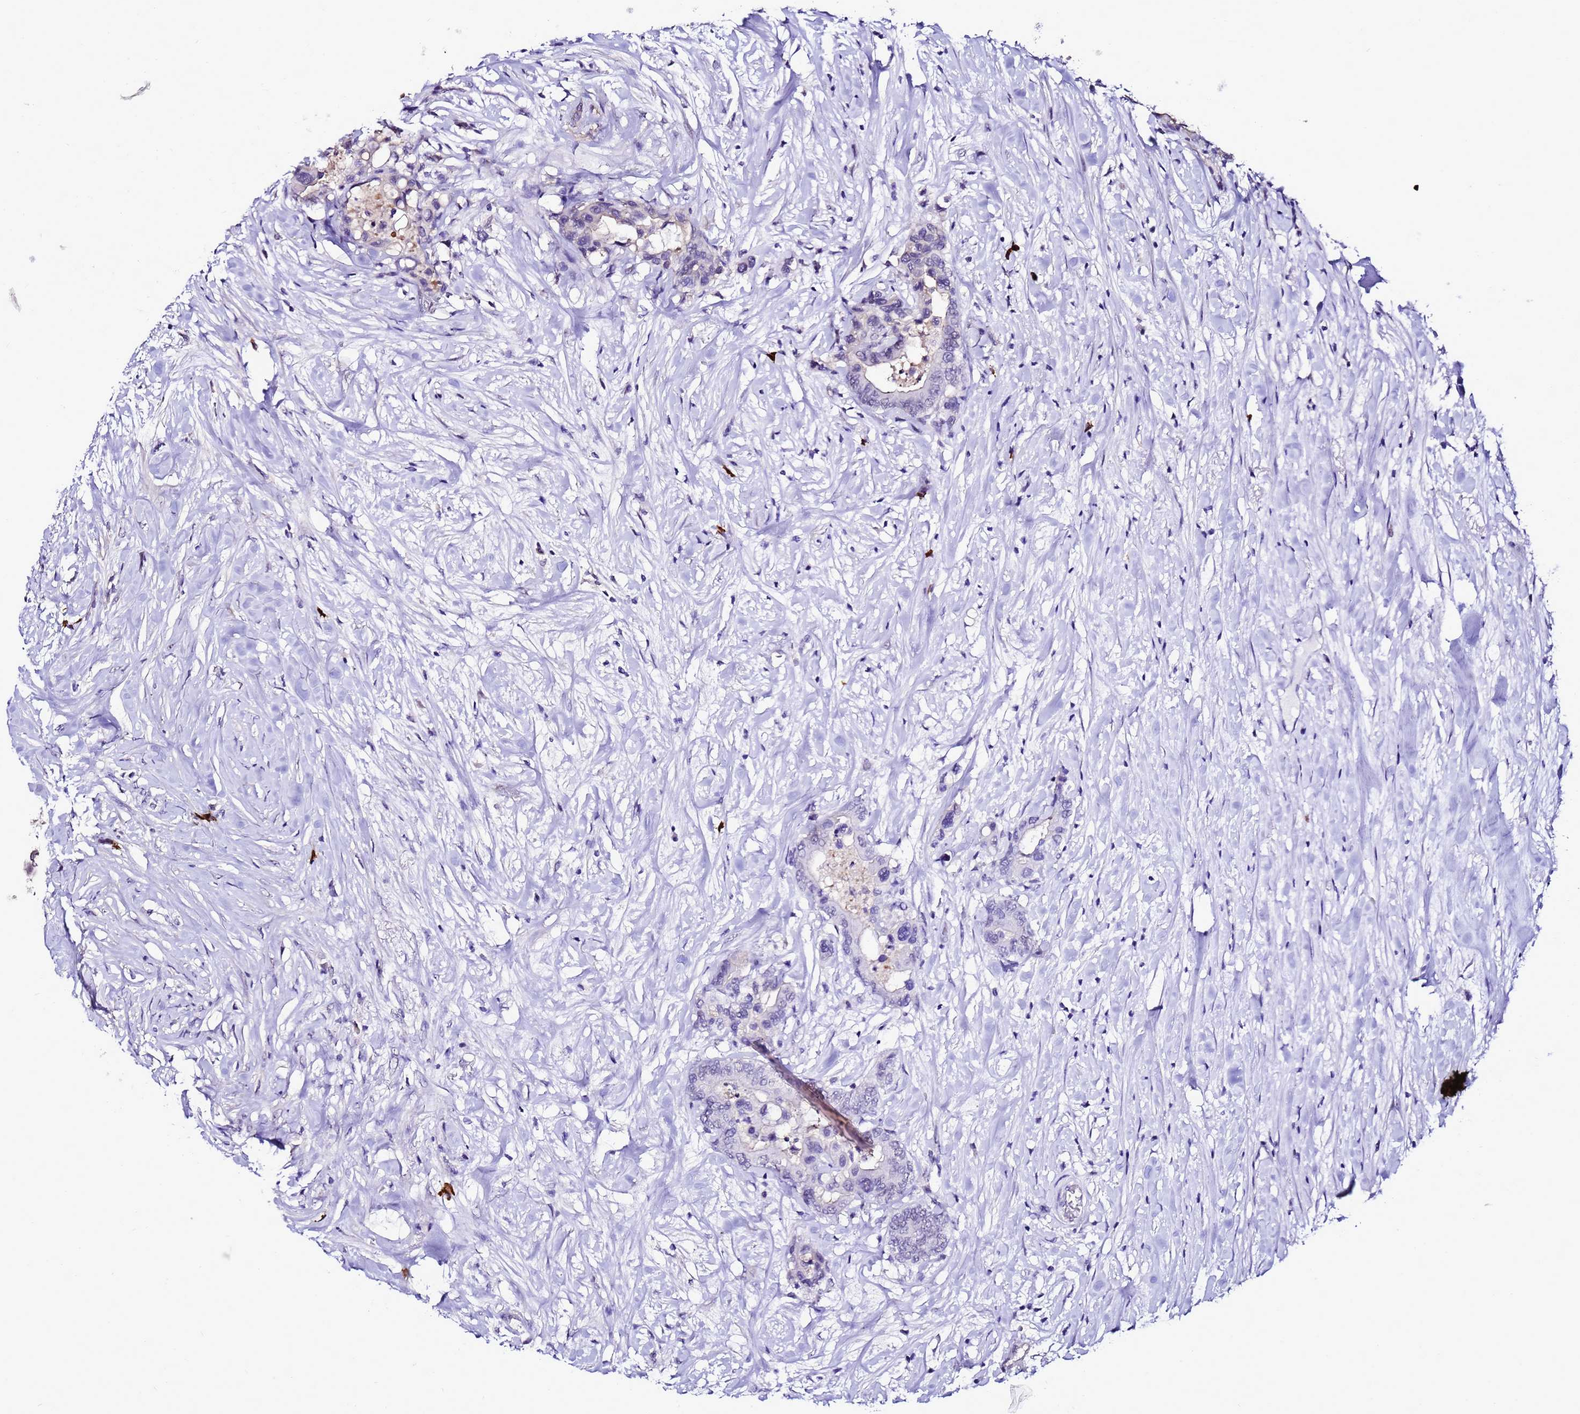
{"staining": {"intensity": "negative", "quantity": "none", "location": "none"}, "tissue": "colorectal cancer", "cell_type": "Tumor cells", "image_type": "cancer", "snomed": [{"axis": "morphology", "description": "Normal tissue, NOS"}, {"axis": "morphology", "description": "Adenocarcinoma, NOS"}, {"axis": "topography", "description": "Colon"}], "caption": "Protein analysis of colorectal cancer (adenocarcinoma) demonstrates no significant positivity in tumor cells.", "gene": "C19orf47", "patient": {"sex": "male", "age": 82}}